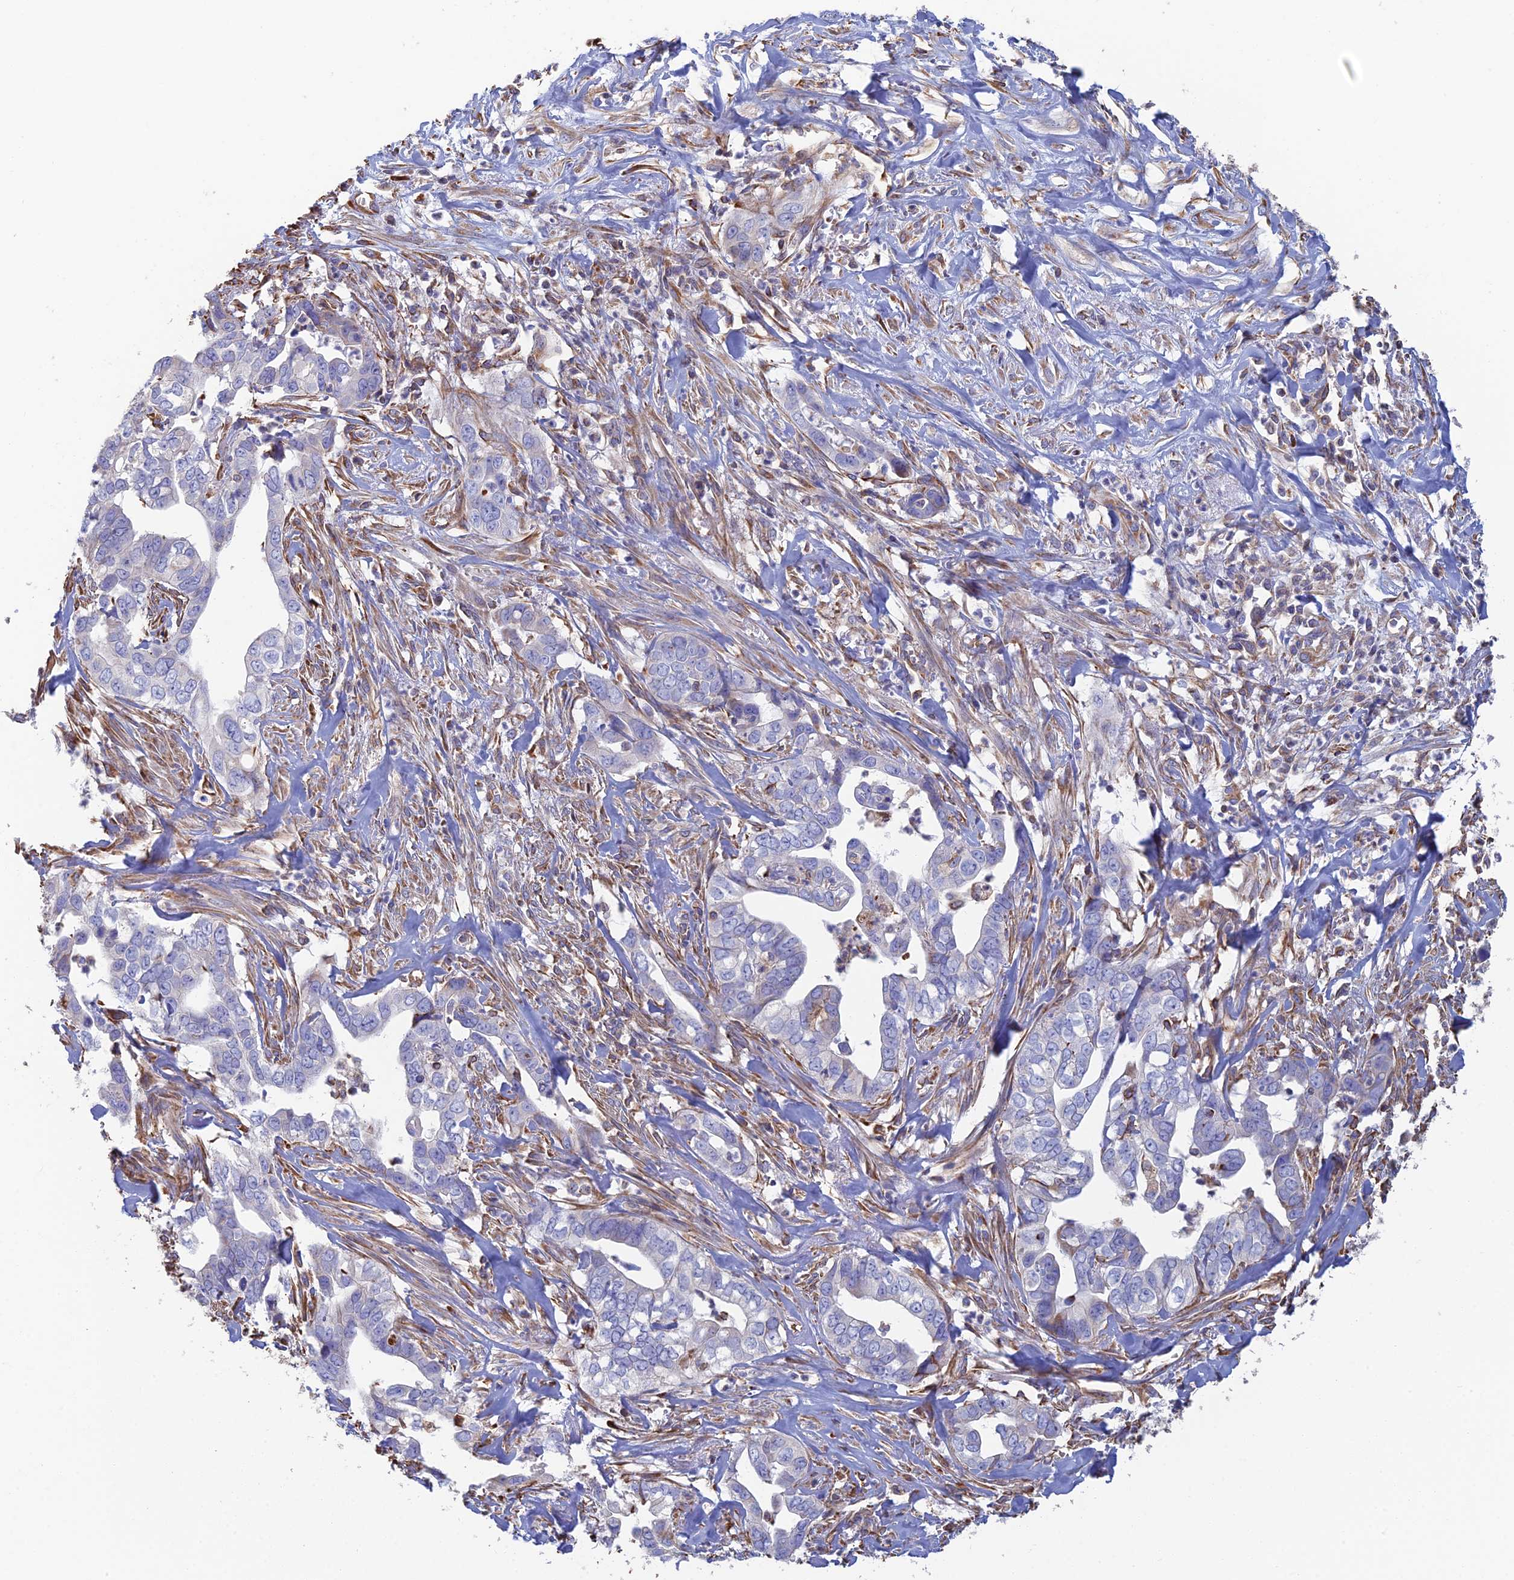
{"staining": {"intensity": "negative", "quantity": "none", "location": "none"}, "tissue": "liver cancer", "cell_type": "Tumor cells", "image_type": "cancer", "snomed": [{"axis": "morphology", "description": "Cholangiocarcinoma"}, {"axis": "topography", "description": "Liver"}], "caption": "Tumor cells show no significant protein expression in liver cancer.", "gene": "CLVS2", "patient": {"sex": "female", "age": 79}}